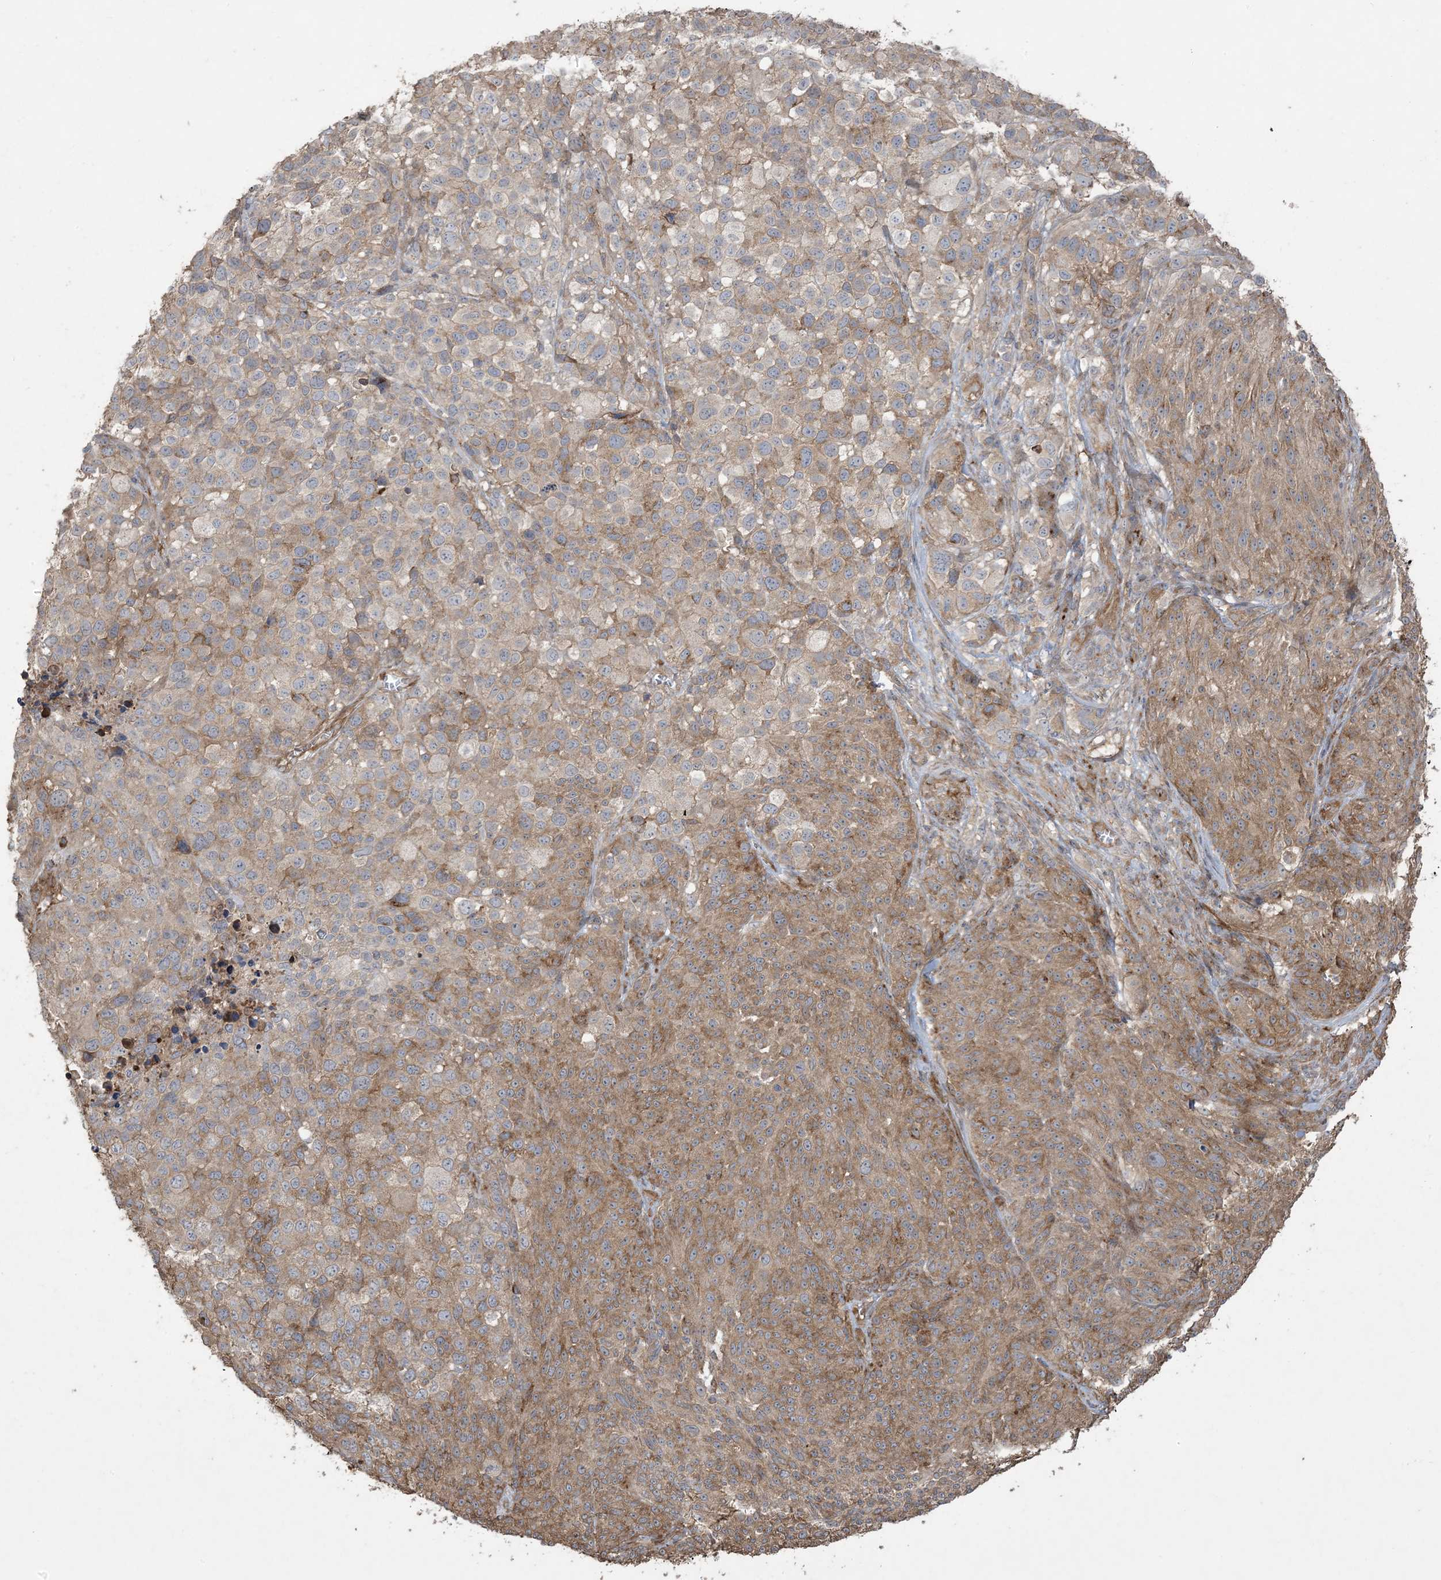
{"staining": {"intensity": "moderate", "quantity": "25%-75%", "location": "cytoplasmic/membranous"}, "tissue": "melanoma", "cell_type": "Tumor cells", "image_type": "cancer", "snomed": [{"axis": "morphology", "description": "Malignant melanoma, NOS"}, {"axis": "topography", "description": "Skin of trunk"}], "caption": "Malignant melanoma stained for a protein reveals moderate cytoplasmic/membranous positivity in tumor cells.", "gene": "KLHL18", "patient": {"sex": "male", "age": 71}}